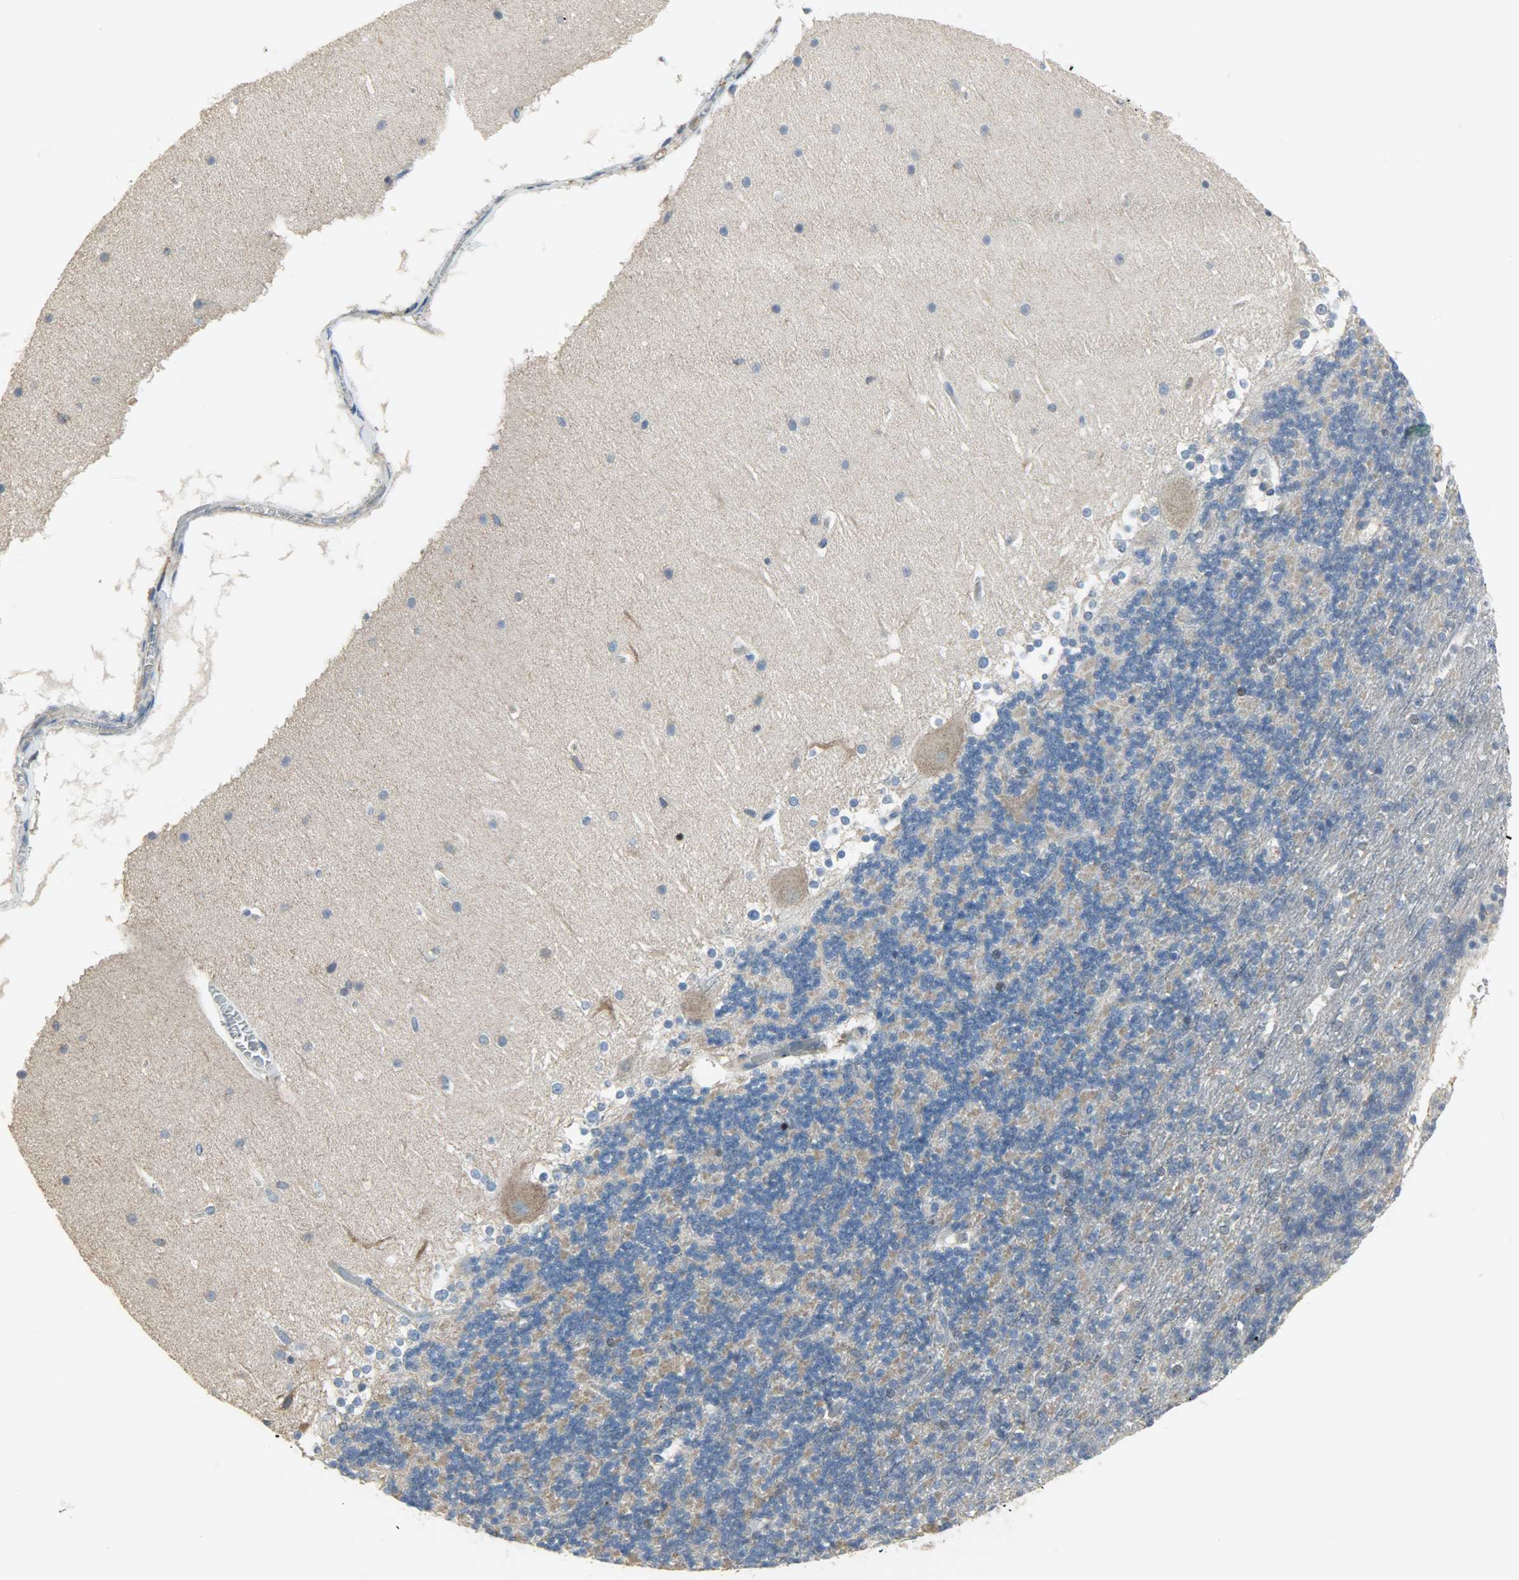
{"staining": {"intensity": "weak", "quantity": ">75%", "location": "cytoplasmic/membranous"}, "tissue": "cerebellum", "cell_type": "Cells in granular layer", "image_type": "normal", "snomed": [{"axis": "morphology", "description": "Normal tissue, NOS"}, {"axis": "topography", "description": "Cerebellum"}], "caption": "Weak cytoplasmic/membranous positivity for a protein is seen in approximately >75% of cells in granular layer of benign cerebellum using immunohistochemistry.", "gene": "DNAJA4", "patient": {"sex": "female", "age": 19}}